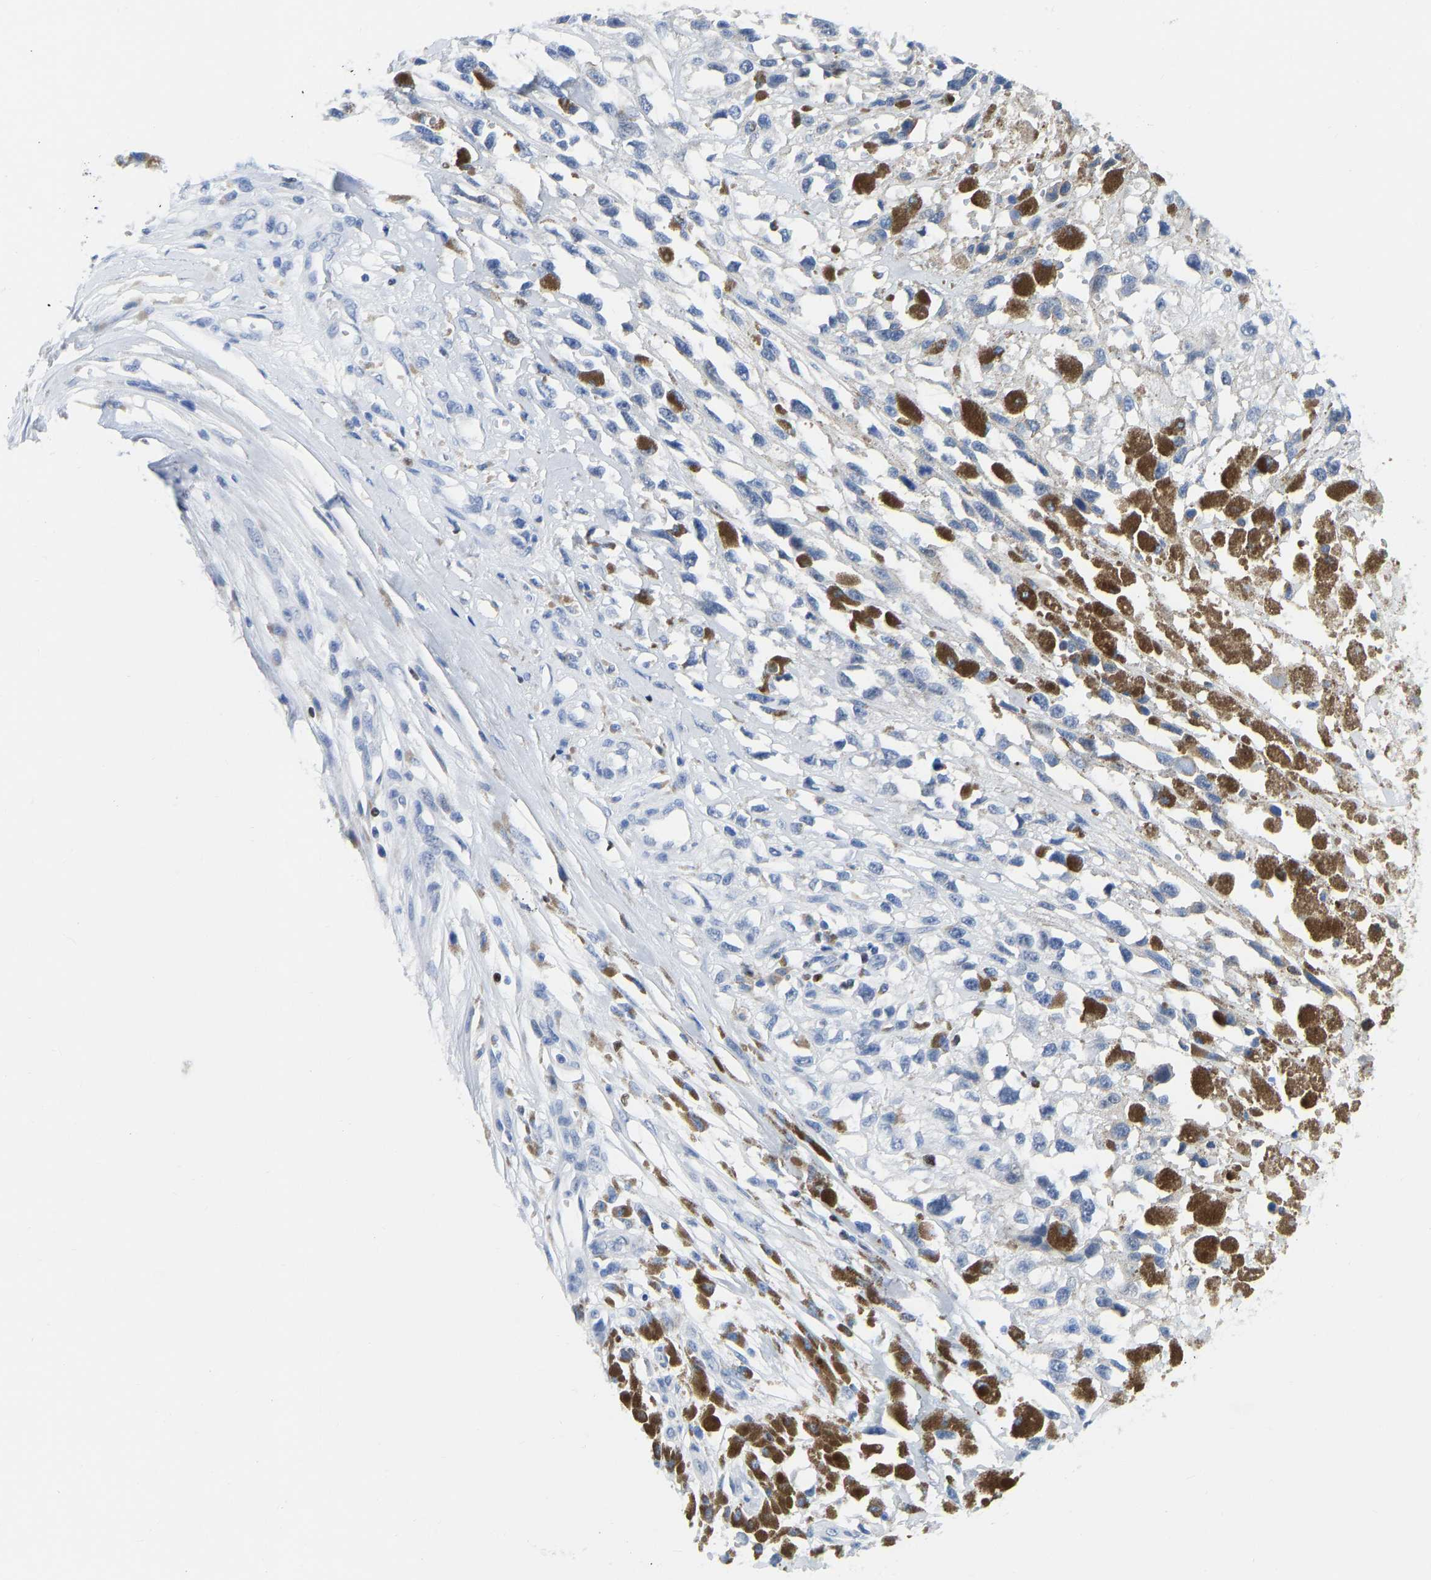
{"staining": {"intensity": "negative", "quantity": "none", "location": "none"}, "tissue": "melanoma", "cell_type": "Tumor cells", "image_type": "cancer", "snomed": [{"axis": "morphology", "description": "Malignant melanoma, Metastatic site"}, {"axis": "topography", "description": "Lymph node"}], "caption": "This is an IHC micrograph of human malignant melanoma (metastatic site). There is no positivity in tumor cells.", "gene": "TCF7", "patient": {"sex": "male", "age": 59}}